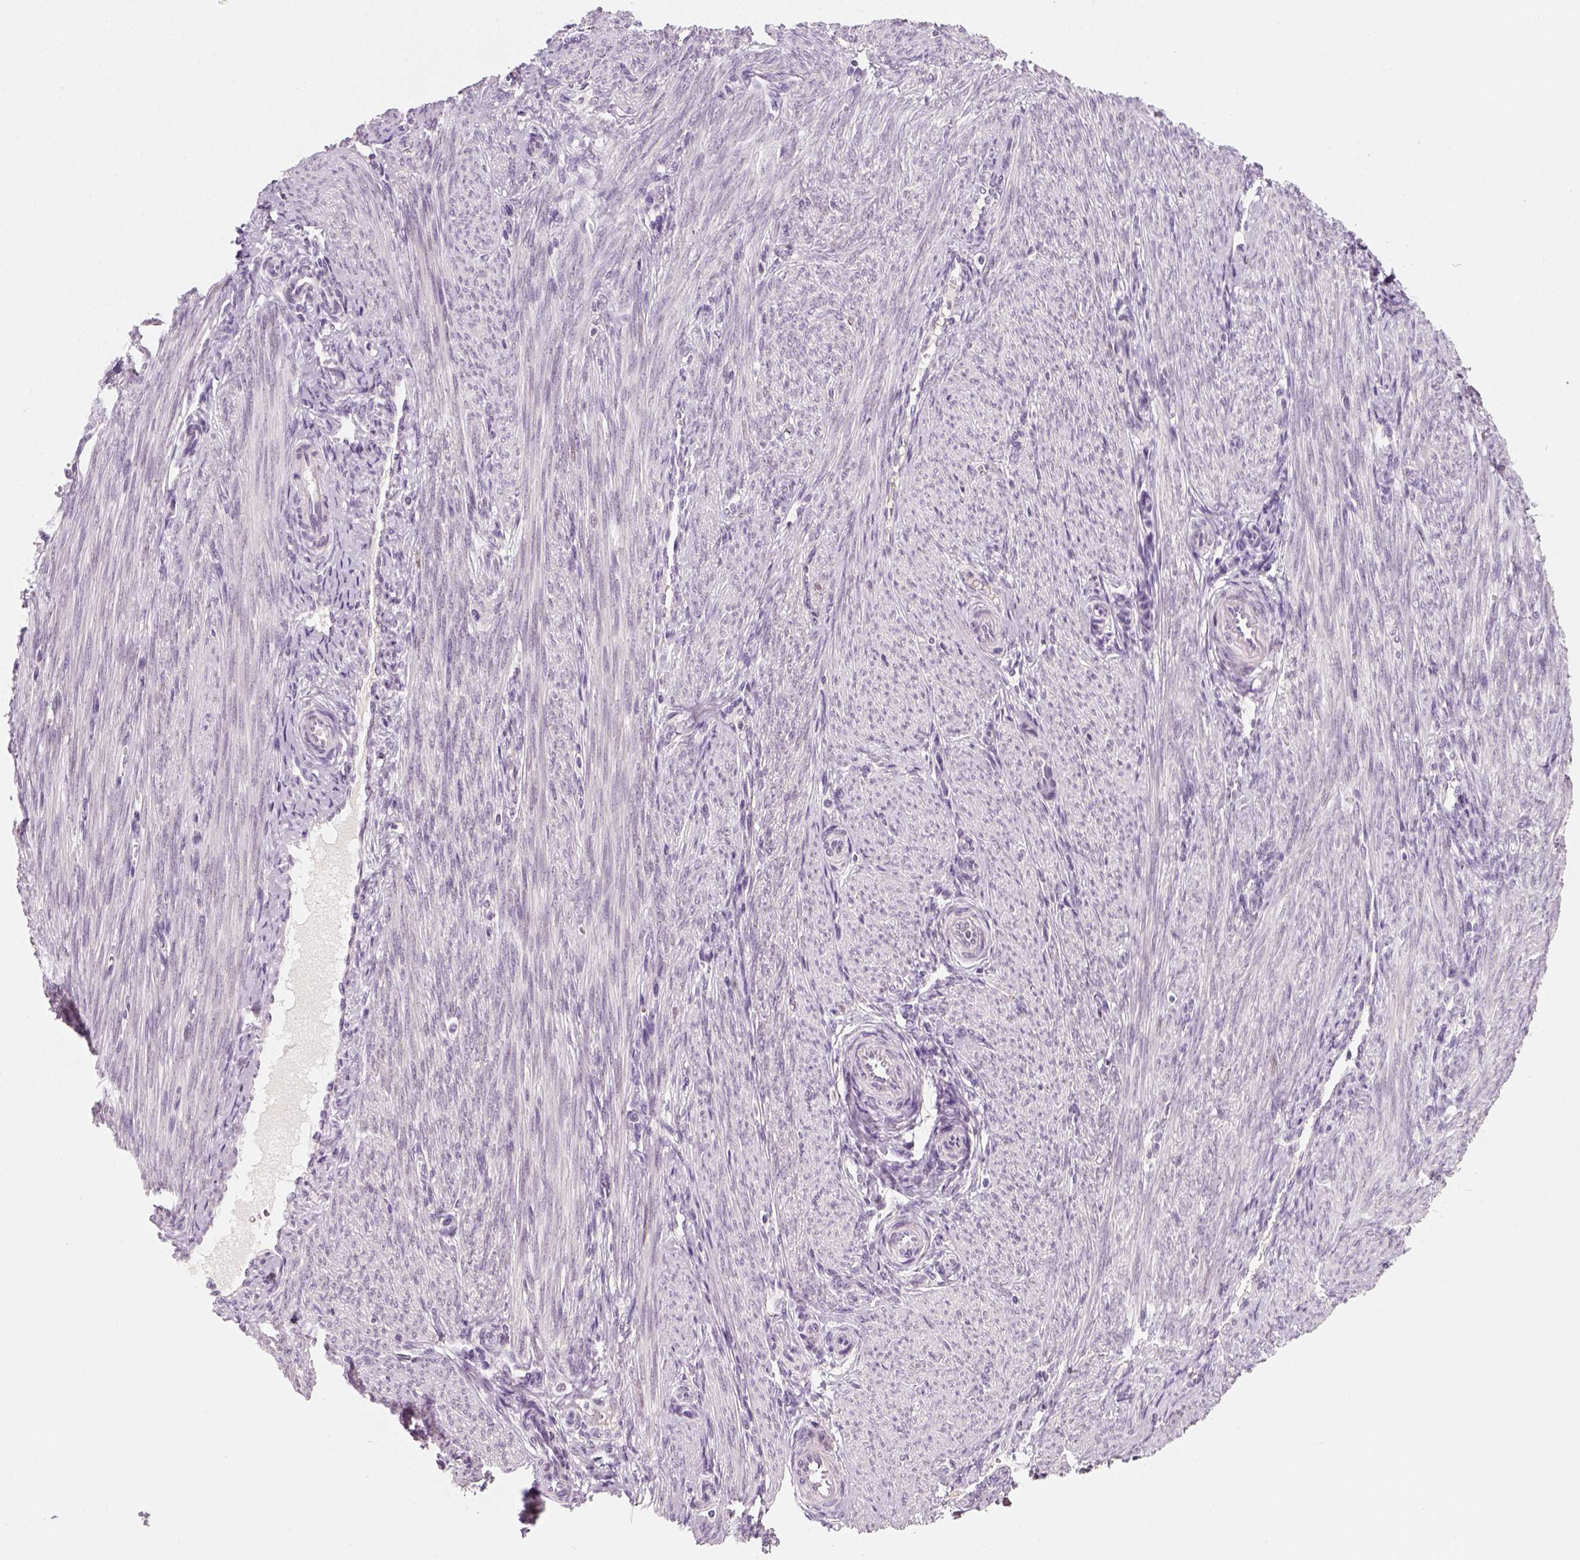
{"staining": {"intensity": "negative", "quantity": "none", "location": "none"}, "tissue": "endometrium", "cell_type": "Cells in endometrial stroma", "image_type": "normal", "snomed": [{"axis": "morphology", "description": "Normal tissue, NOS"}, {"axis": "topography", "description": "Endometrium"}], "caption": "DAB (3,3'-diaminobenzidine) immunohistochemical staining of unremarkable human endometrium shows no significant expression in cells in endometrial stroma.", "gene": "TP53", "patient": {"sex": "female", "age": 39}}